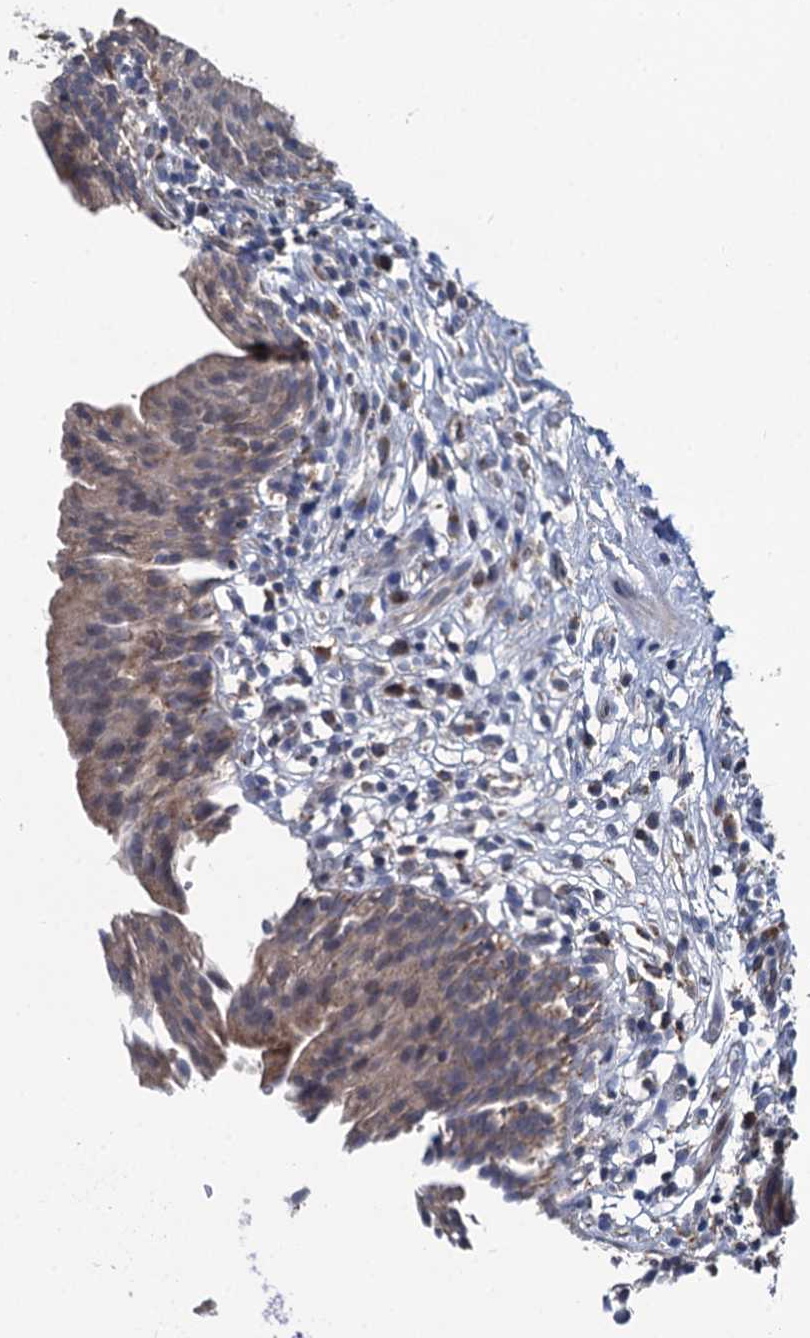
{"staining": {"intensity": "moderate", "quantity": ">75%", "location": "cytoplasmic/membranous"}, "tissue": "urinary bladder", "cell_type": "Urothelial cells", "image_type": "normal", "snomed": [{"axis": "morphology", "description": "Normal tissue, NOS"}, {"axis": "morphology", "description": "Inflammation, NOS"}, {"axis": "topography", "description": "Urinary bladder"}], "caption": "Immunohistochemical staining of normal human urinary bladder displays moderate cytoplasmic/membranous protein staining in approximately >75% of urothelial cells.", "gene": "METTL4", "patient": {"sex": "male", "age": 63}}